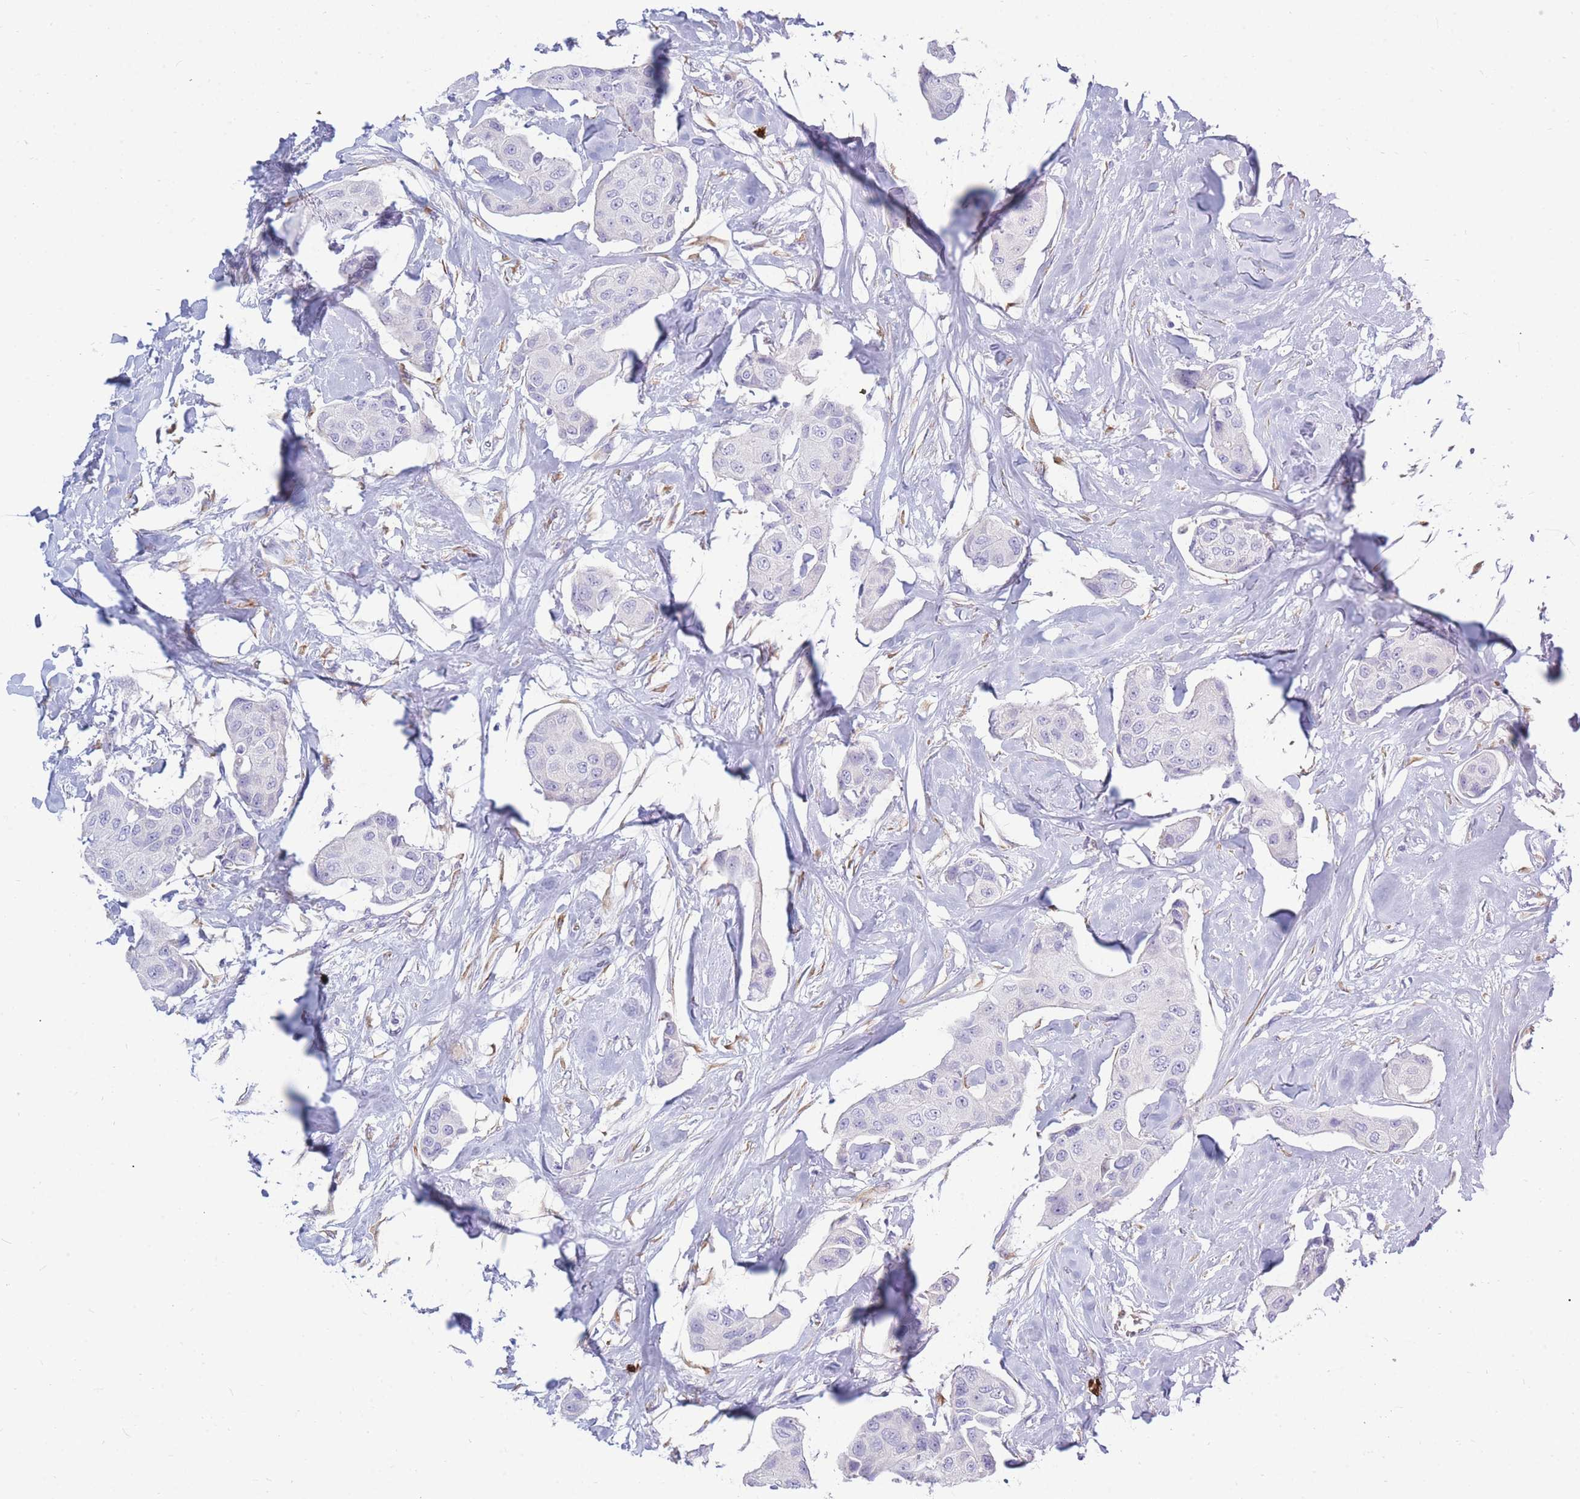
{"staining": {"intensity": "negative", "quantity": "none", "location": "none"}, "tissue": "breast cancer", "cell_type": "Tumor cells", "image_type": "cancer", "snomed": [{"axis": "morphology", "description": "Duct carcinoma"}, {"axis": "topography", "description": "Breast"}, {"axis": "topography", "description": "Lymph node"}], "caption": "Immunohistochemical staining of breast cancer displays no significant positivity in tumor cells.", "gene": "TPSD1", "patient": {"sex": "female", "age": 80}}